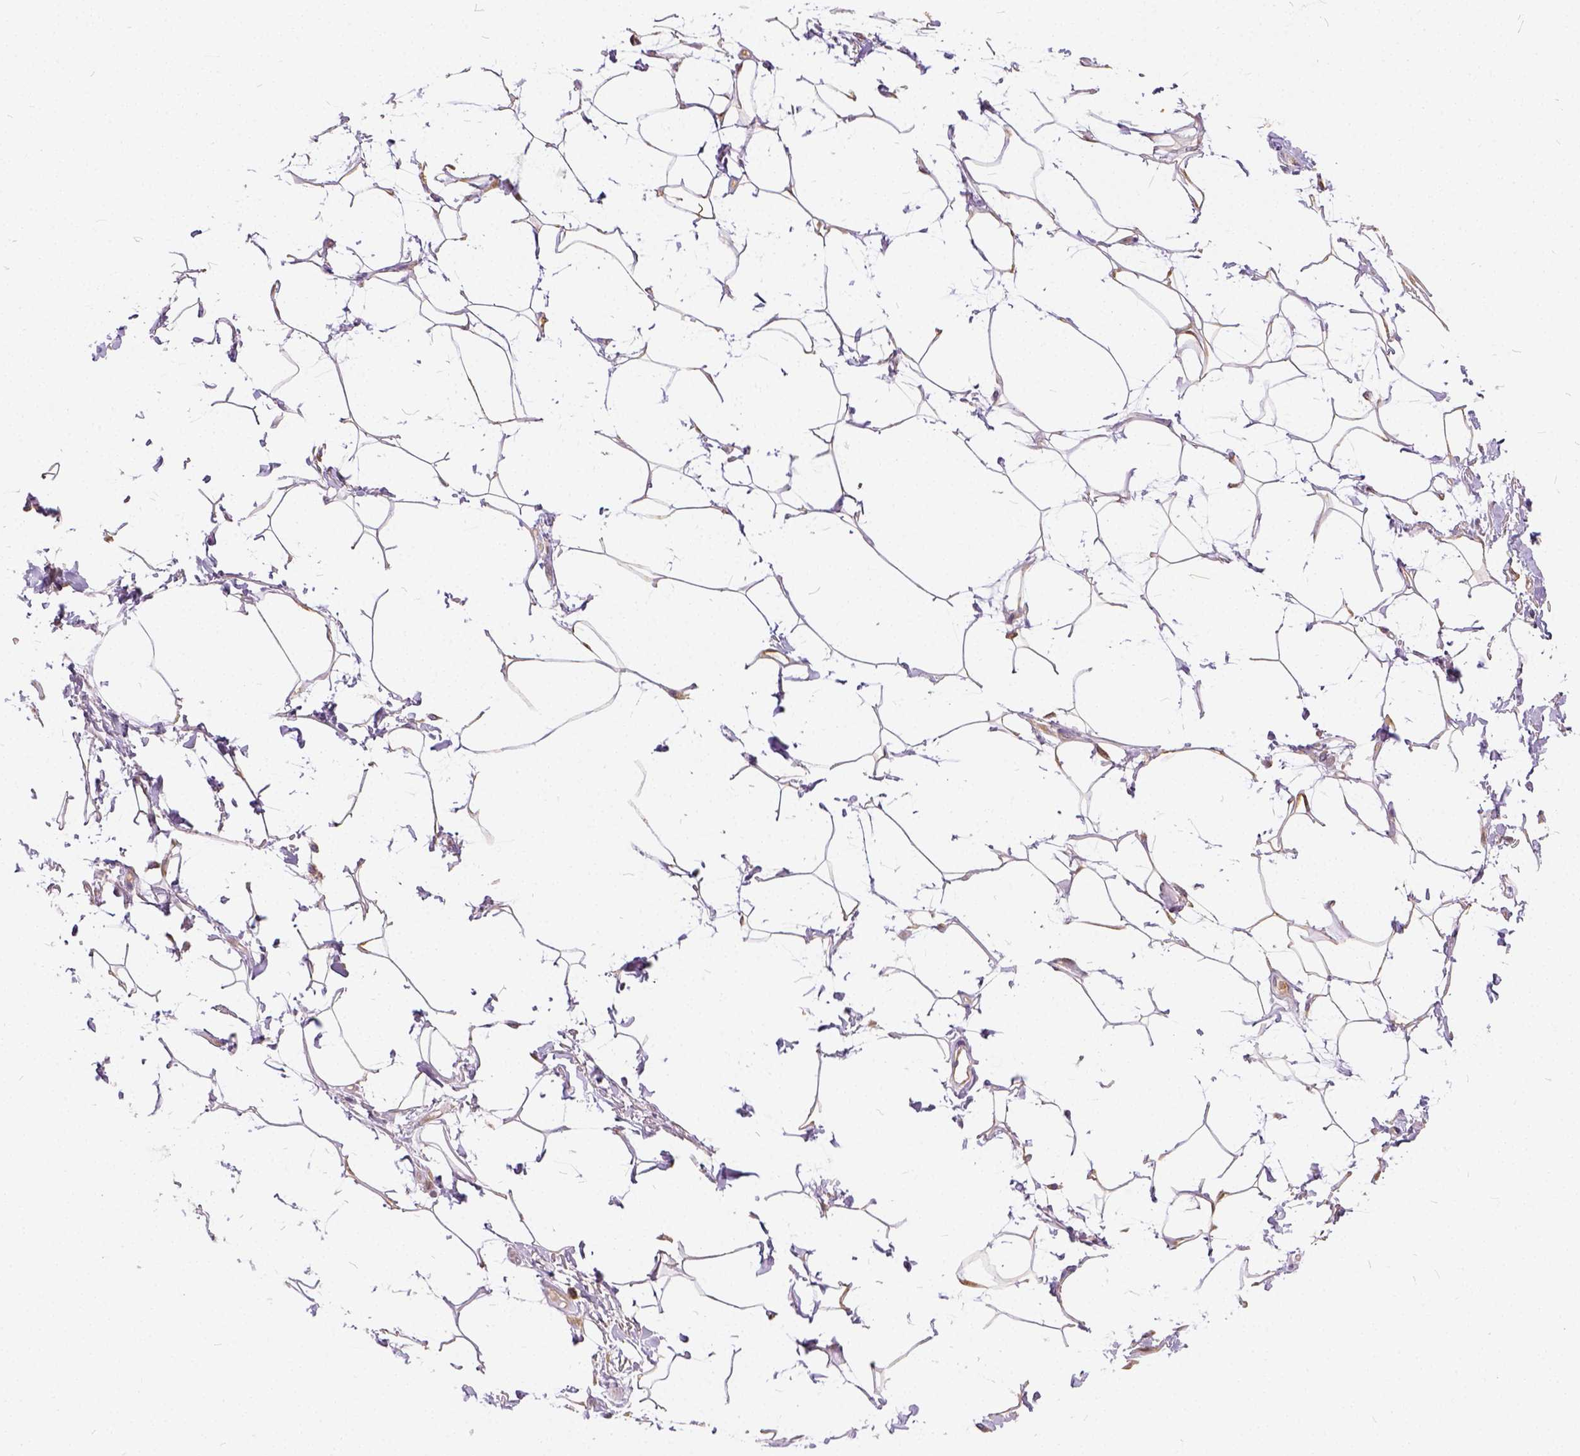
{"staining": {"intensity": "moderate", "quantity": ">75%", "location": "cytoplasmic/membranous"}, "tissue": "adipose tissue", "cell_type": "Adipocytes", "image_type": "normal", "snomed": [{"axis": "morphology", "description": "Normal tissue, NOS"}, {"axis": "topography", "description": "Peripheral nerve tissue"}], "caption": "Immunohistochemical staining of benign human adipose tissue reveals >75% levels of moderate cytoplasmic/membranous protein positivity in approximately >75% of adipocytes.", "gene": "CADM4", "patient": {"sex": "male", "age": 51}}